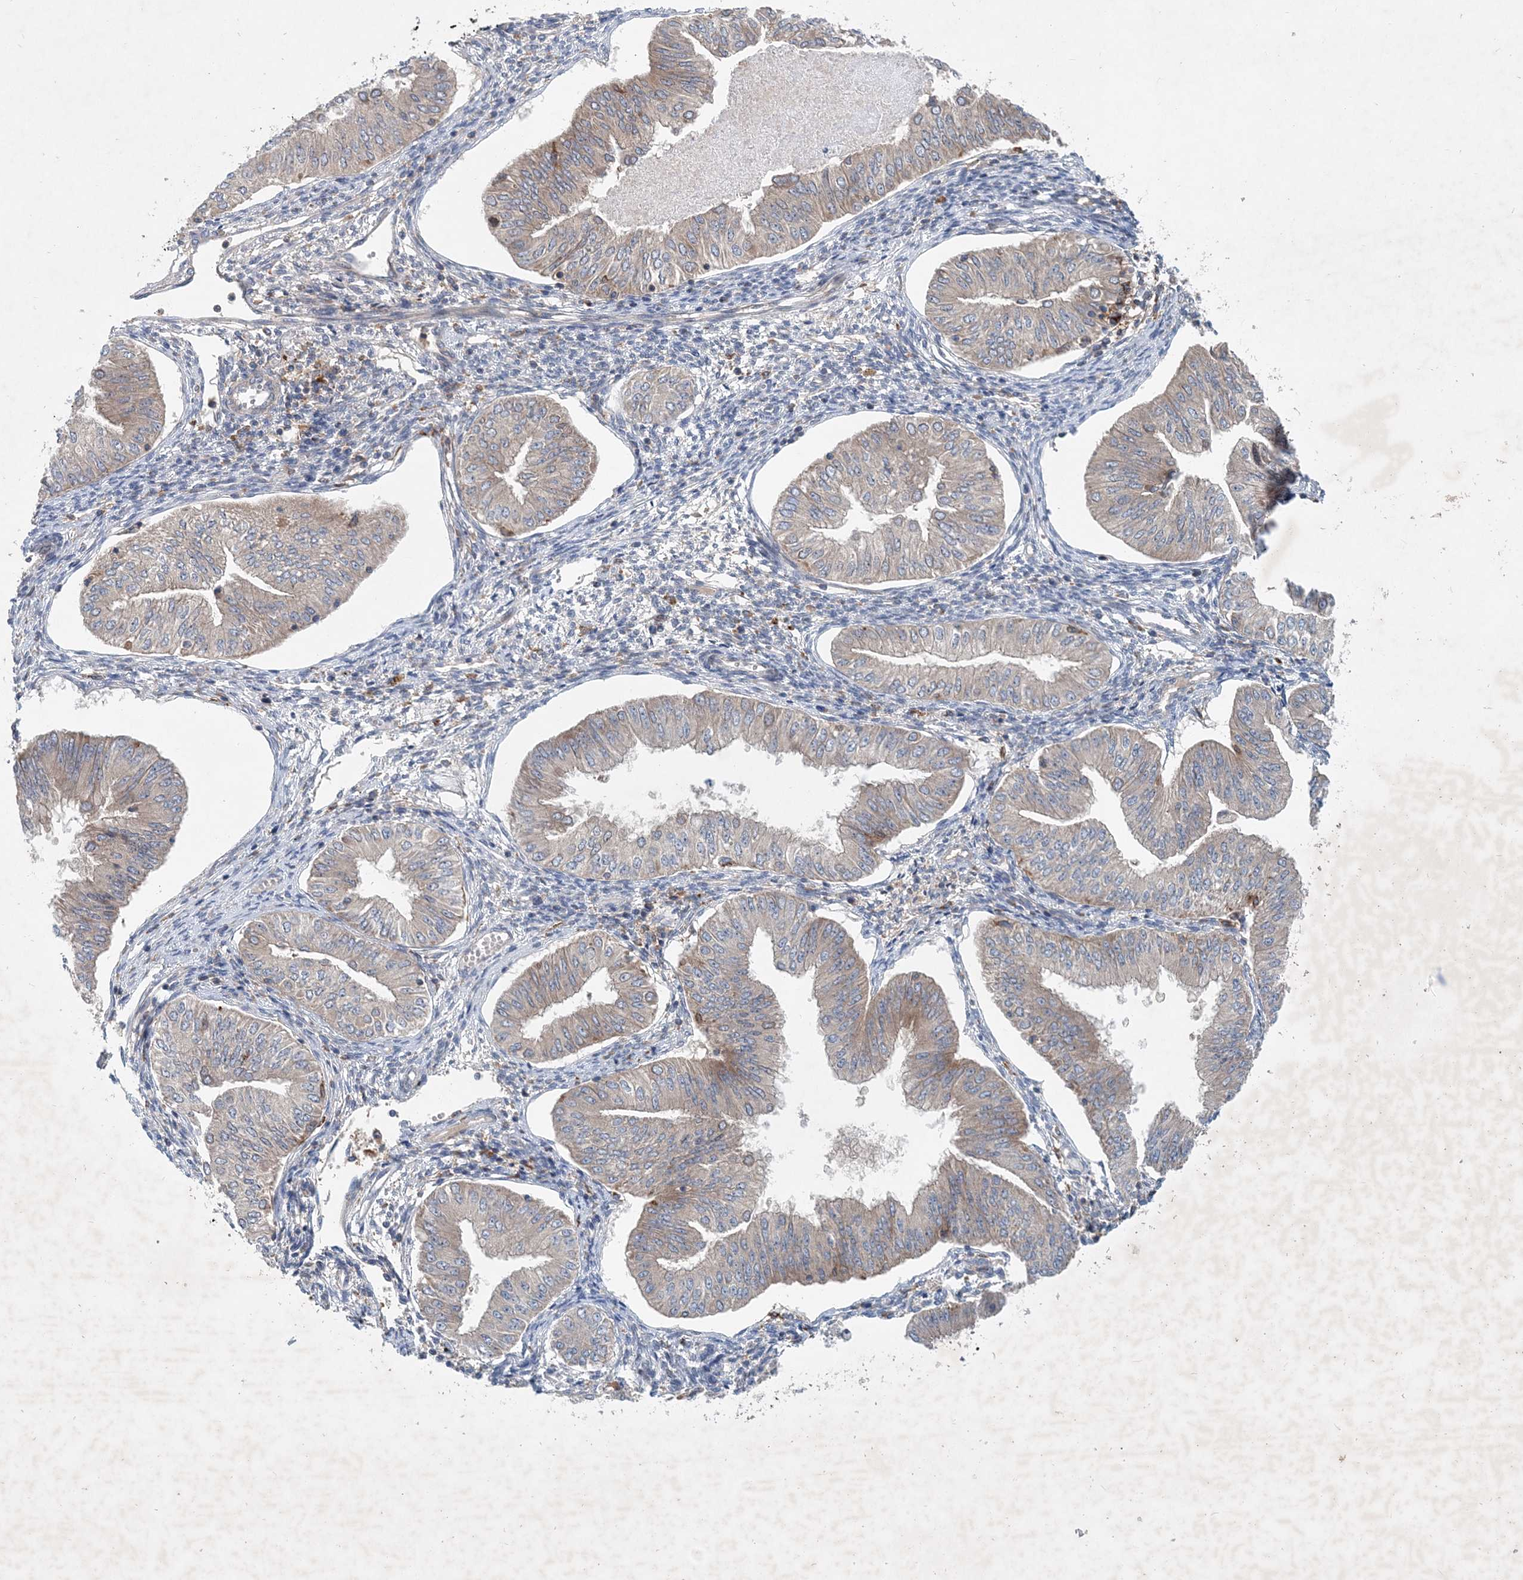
{"staining": {"intensity": "weak", "quantity": "<25%", "location": "cytoplasmic/membranous"}, "tissue": "endometrial cancer", "cell_type": "Tumor cells", "image_type": "cancer", "snomed": [{"axis": "morphology", "description": "Normal tissue, NOS"}, {"axis": "morphology", "description": "Adenocarcinoma, NOS"}, {"axis": "topography", "description": "Endometrium"}], "caption": "Photomicrograph shows no protein expression in tumor cells of endometrial cancer tissue.", "gene": "P2RY10", "patient": {"sex": "female", "age": 53}}